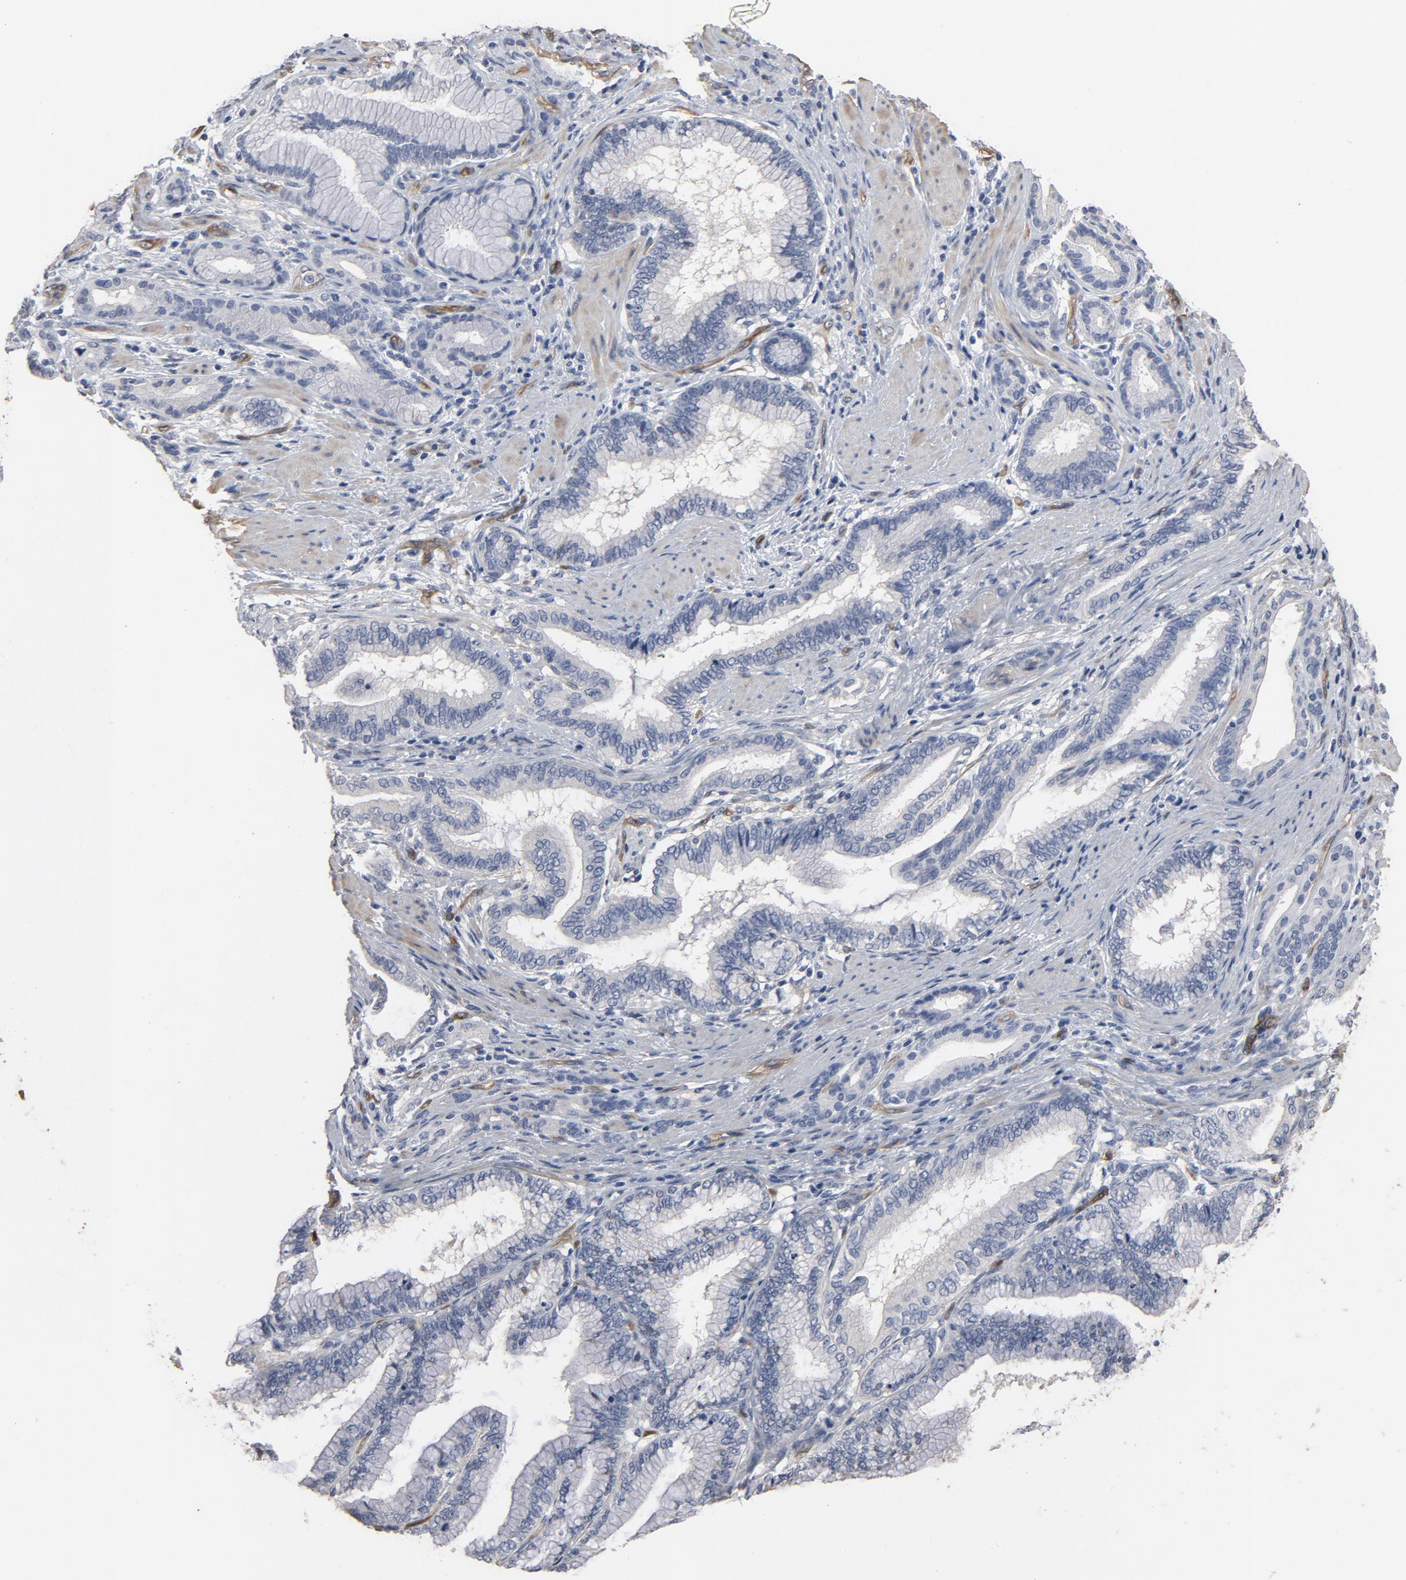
{"staining": {"intensity": "negative", "quantity": "none", "location": "none"}, "tissue": "pancreatic cancer", "cell_type": "Tumor cells", "image_type": "cancer", "snomed": [{"axis": "morphology", "description": "Adenocarcinoma, NOS"}, {"axis": "topography", "description": "Pancreas"}], "caption": "IHC photomicrograph of adenocarcinoma (pancreatic) stained for a protein (brown), which demonstrates no staining in tumor cells.", "gene": "KDR", "patient": {"sex": "female", "age": 64}}